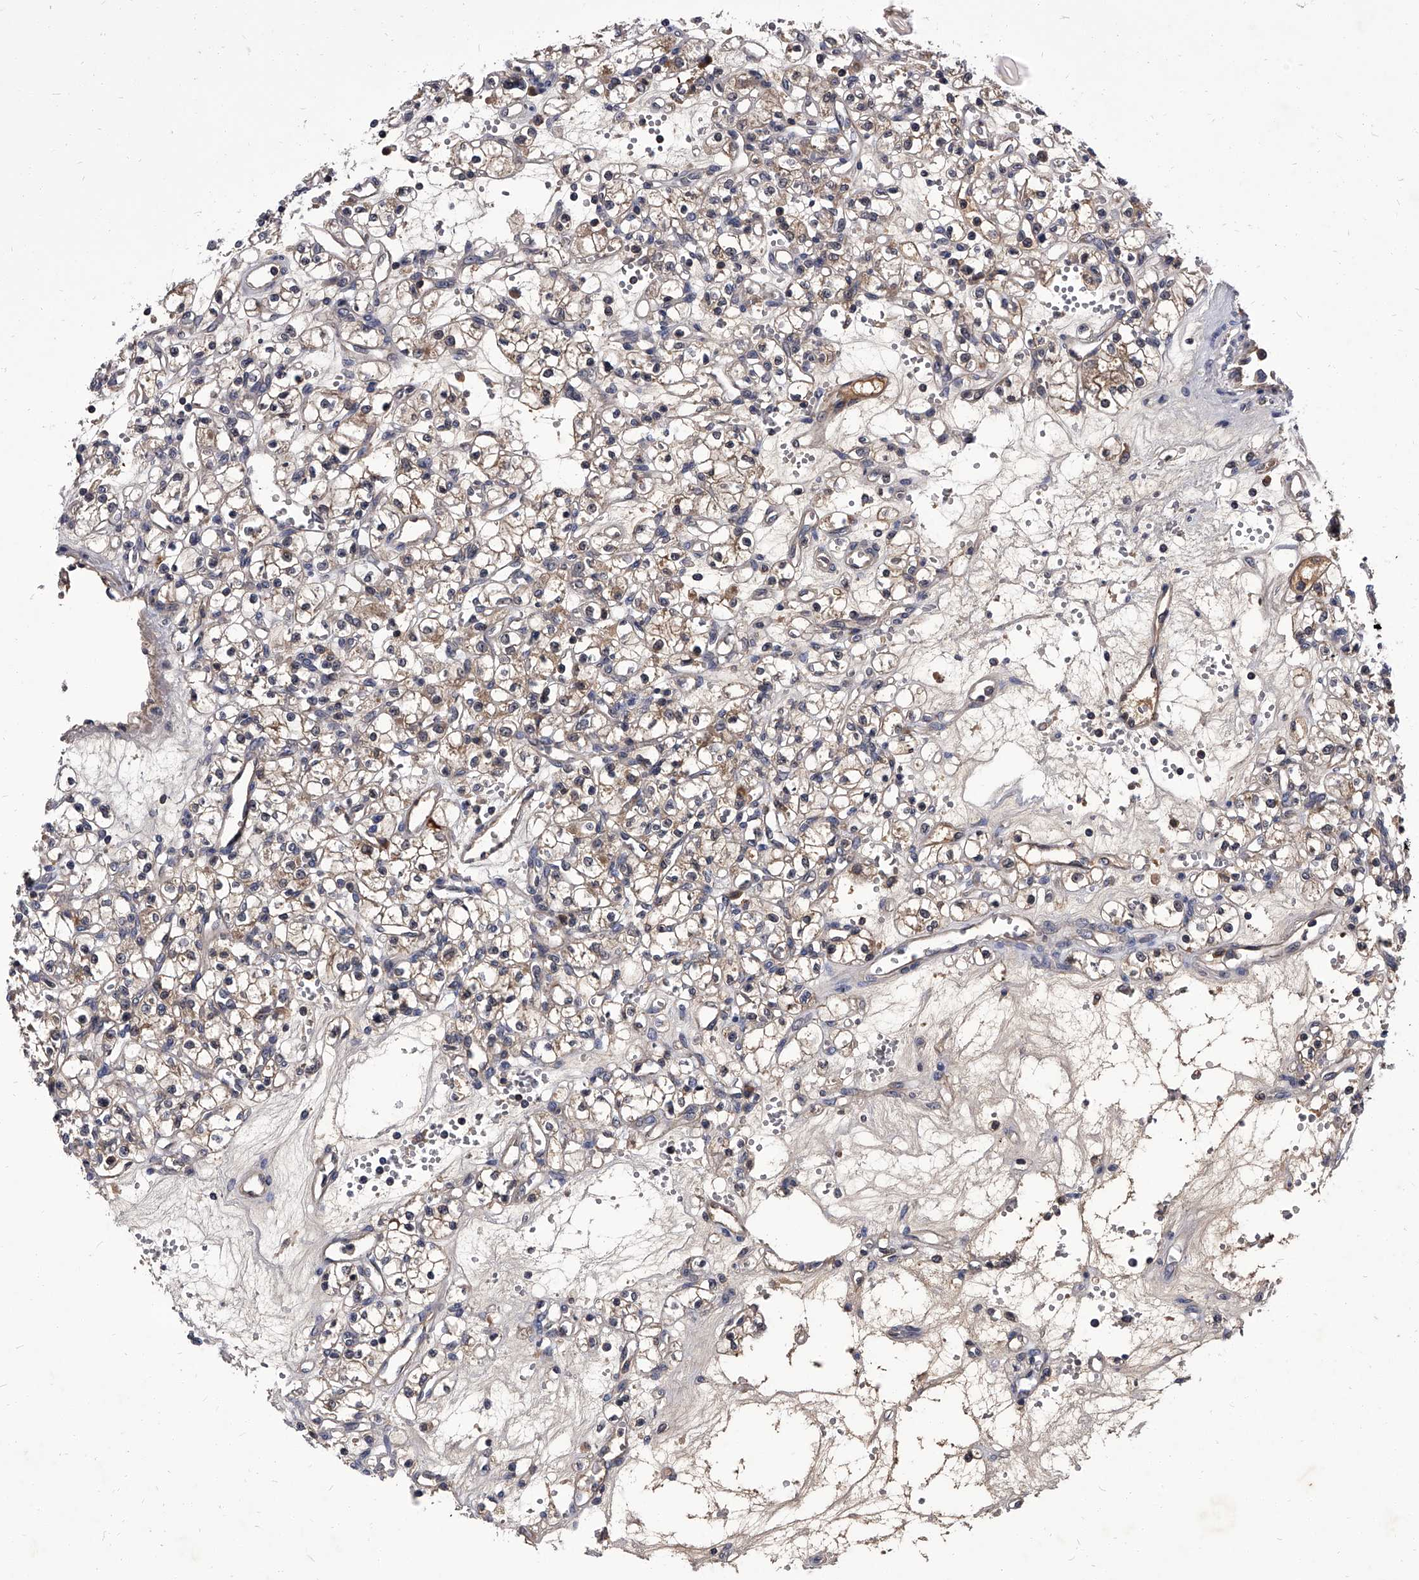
{"staining": {"intensity": "weak", "quantity": ">75%", "location": "cytoplasmic/membranous"}, "tissue": "renal cancer", "cell_type": "Tumor cells", "image_type": "cancer", "snomed": [{"axis": "morphology", "description": "Adenocarcinoma, NOS"}, {"axis": "topography", "description": "Kidney"}], "caption": "This micrograph reveals renal cancer stained with IHC to label a protein in brown. The cytoplasmic/membranous of tumor cells show weak positivity for the protein. Nuclei are counter-stained blue.", "gene": "SLC18B1", "patient": {"sex": "female", "age": 59}}